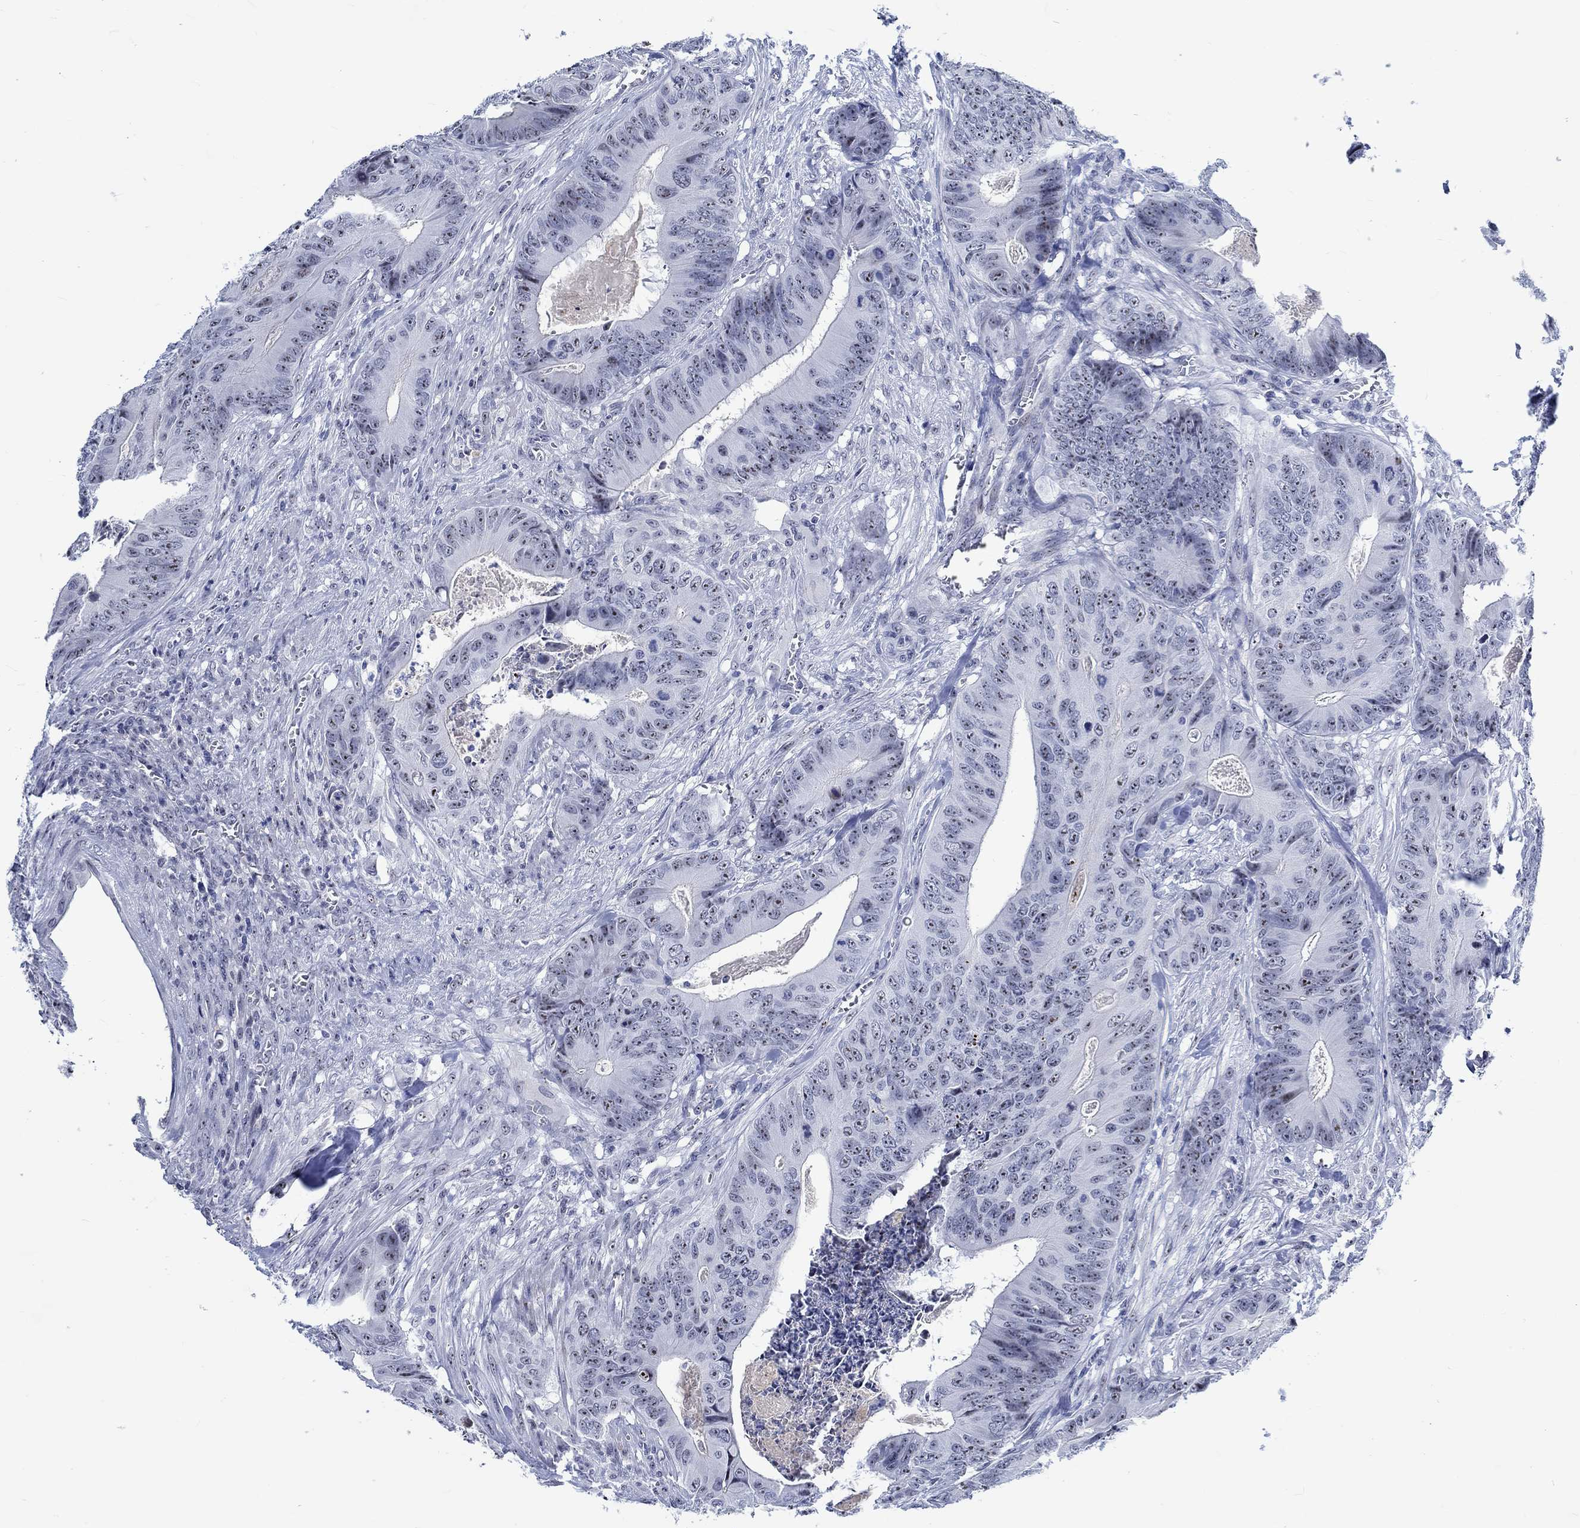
{"staining": {"intensity": "moderate", "quantity": ">75%", "location": "nuclear"}, "tissue": "colorectal cancer", "cell_type": "Tumor cells", "image_type": "cancer", "snomed": [{"axis": "morphology", "description": "Adenocarcinoma, NOS"}, {"axis": "topography", "description": "Colon"}], "caption": "This micrograph exhibits immunohistochemistry staining of colorectal adenocarcinoma, with medium moderate nuclear staining in approximately >75% of tumor cells.", "gene": "ZNF446", "patient": {"sex": "male", "age": 84}}